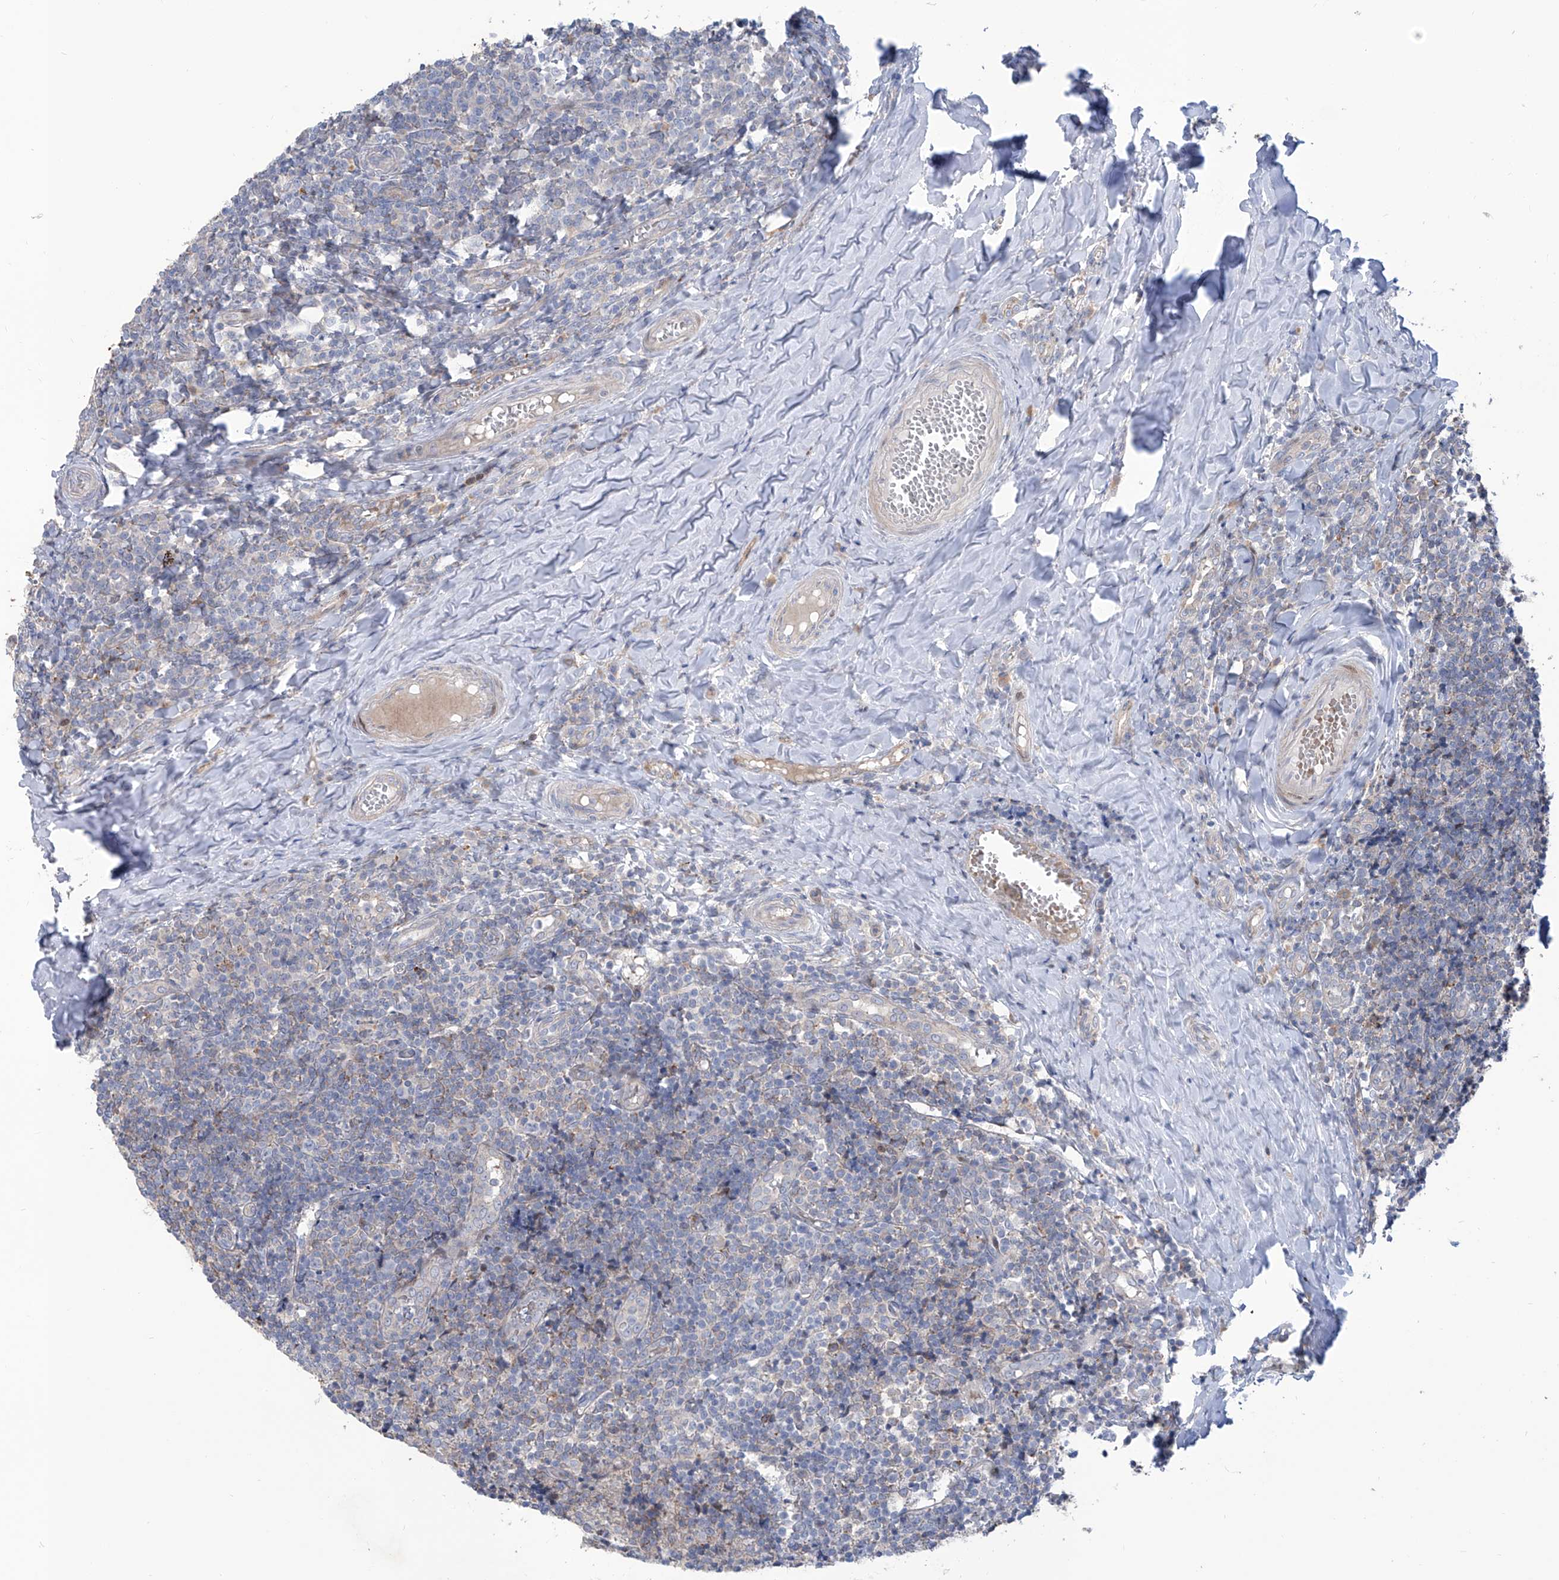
{"staining": {"intensity": "negative", "quantity": "none", "location": "none"}, "tissue": "tonsil", "cell_type": "Germinal center cells", "image_type": "normal", "snomed": [{"axis": "morphology", "description": "Normal tissue, NOS"}, {"axis": "topography", "description": "Tonsil"}], "caption": "High power microscopy photomicrograph of an immunohistochemistry image of normal tonsil, revealing no significant positivity in germinal center cells.", "gene": "LRRC1", "patient": {"sex": "female", "age": 19}}